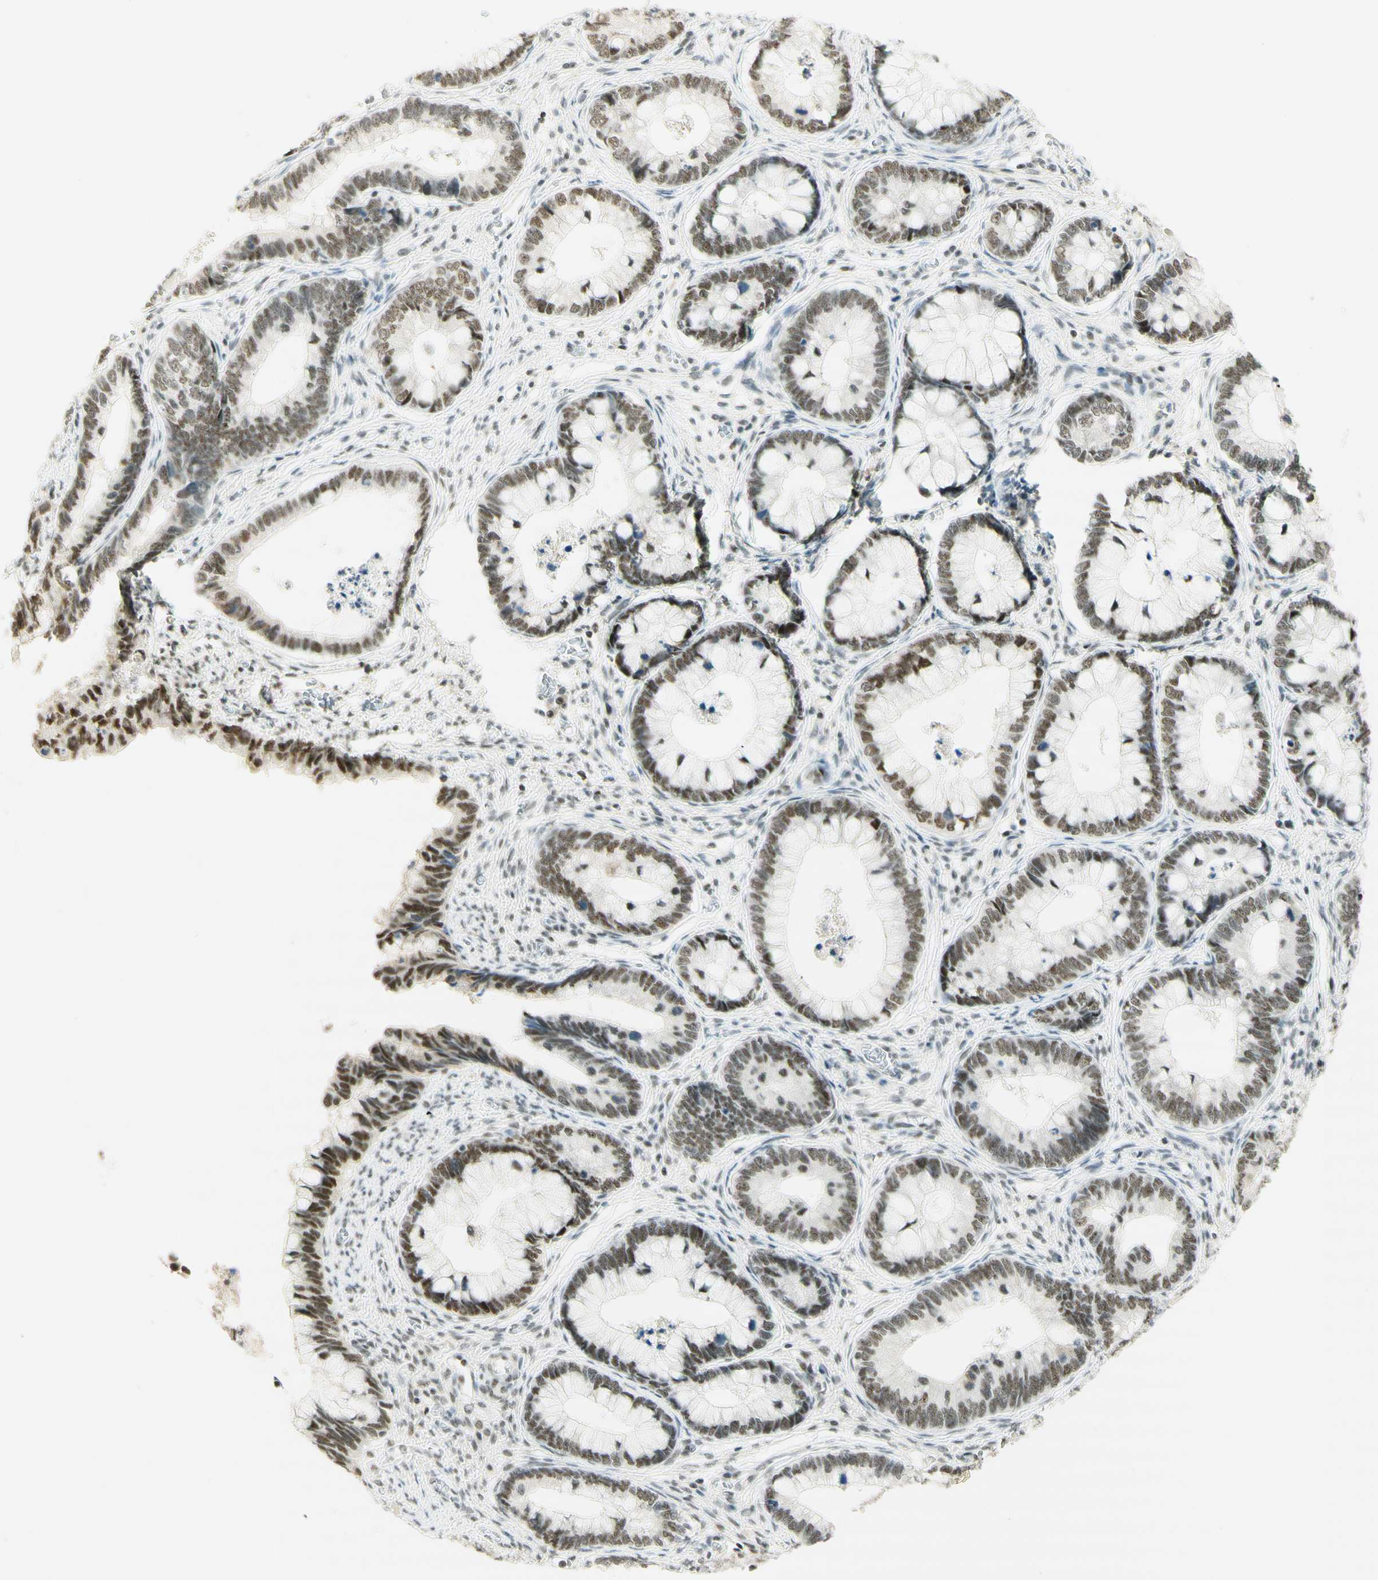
{"staining": {"intensity": "weak", "quantity": ">75%", "location": "nuclear"}, "tissue": "cervical cancer", "cell_type": "Tumor cells", "image_type": "cancer", "snomed": [{"axis": "morphology", "description": "Adenocarcinoma, NOS"}, {"axis": "topography", "description": "Cervix"}], "caption": "Cervical adenocarcinoma was stained to show a protein in brown. There is low levels of weak nuclear expression in approximately >75% of tumor cells.", "gene": "PMS2", "patient": {"sex": "female", "age": 44}}